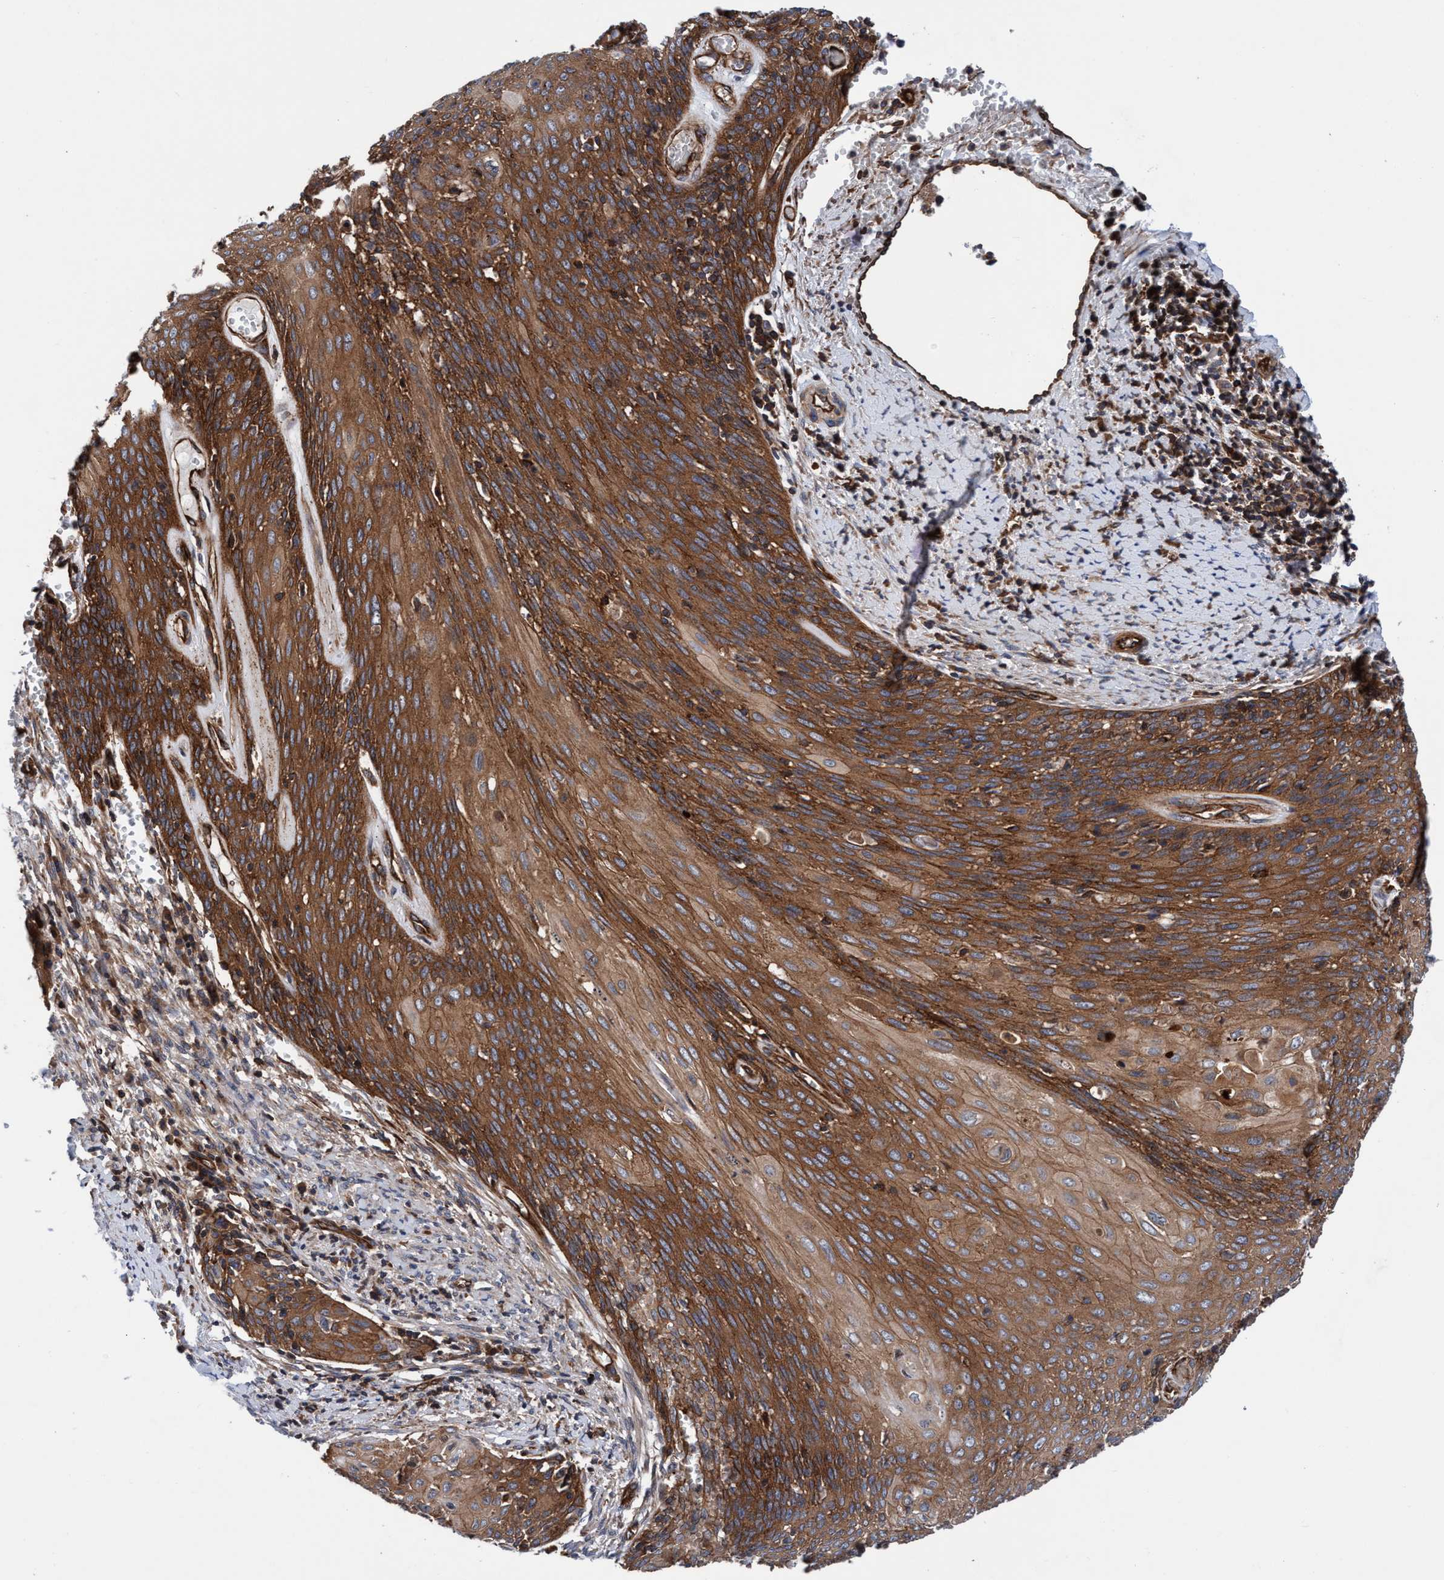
{"staining": {"intensity": "strong", "quantity": ">75%", "location": "cytoplasmic/membranous"}, "tissue": "cervical cancer", "cell_type": "Tumor cells", "image_type": "cancer", "snomed": [{"axis": "morphology", "description": "Squamous cell carcinoma, NOS"}, {"axis": "topography", "description": "Cervix"}], "caption": "This is an image of IHC staining of cervical cancer (squamous cell carcinoma), which shows strong expression in the cytoplasmic/membranous of tumor cells.", "gene": "MCM3AP", "patient": {"sex": "female", "age": 39}}